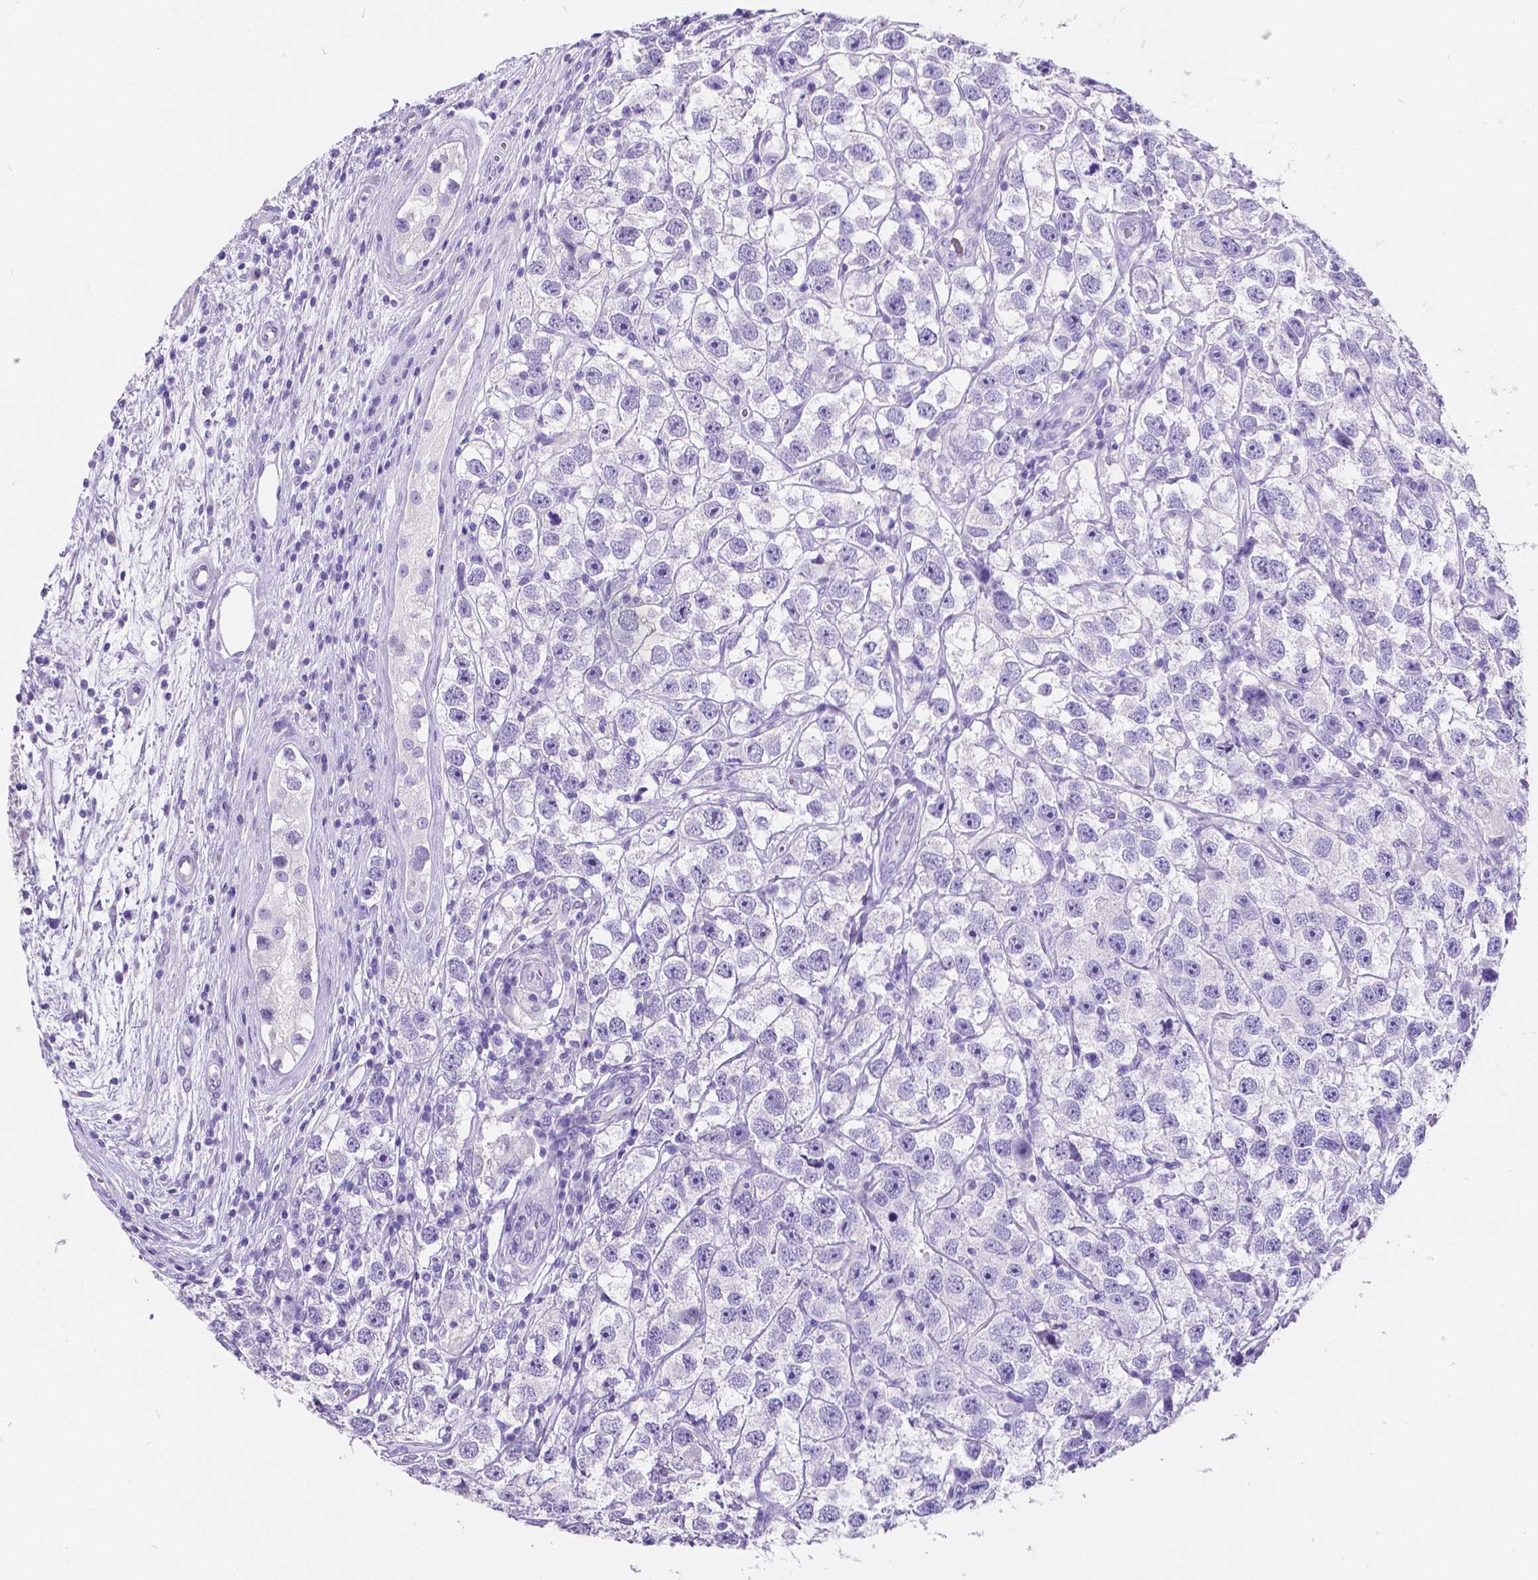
{"staining": {"intensity": "negative", "quantity": "none", "location": "none"}, "tissue": "testis cancer", "cell_type": "Tumor cells", "image_type": "cancer", "snomed": [{"axis": "morphology", "description": "Seminoma, NOS"}, {"axis": "topography", "description": "Testis"}], "caption": "High power microscopy micrograph of an IHC photomicrograph of testis cancer, revealing no significant positivity in tumor cells. (Immunohistochemistry (ihc), brightfield microscopy, high magnification).", "gene": "SATB2", "patient": {"sex": "male", "age": 26}}